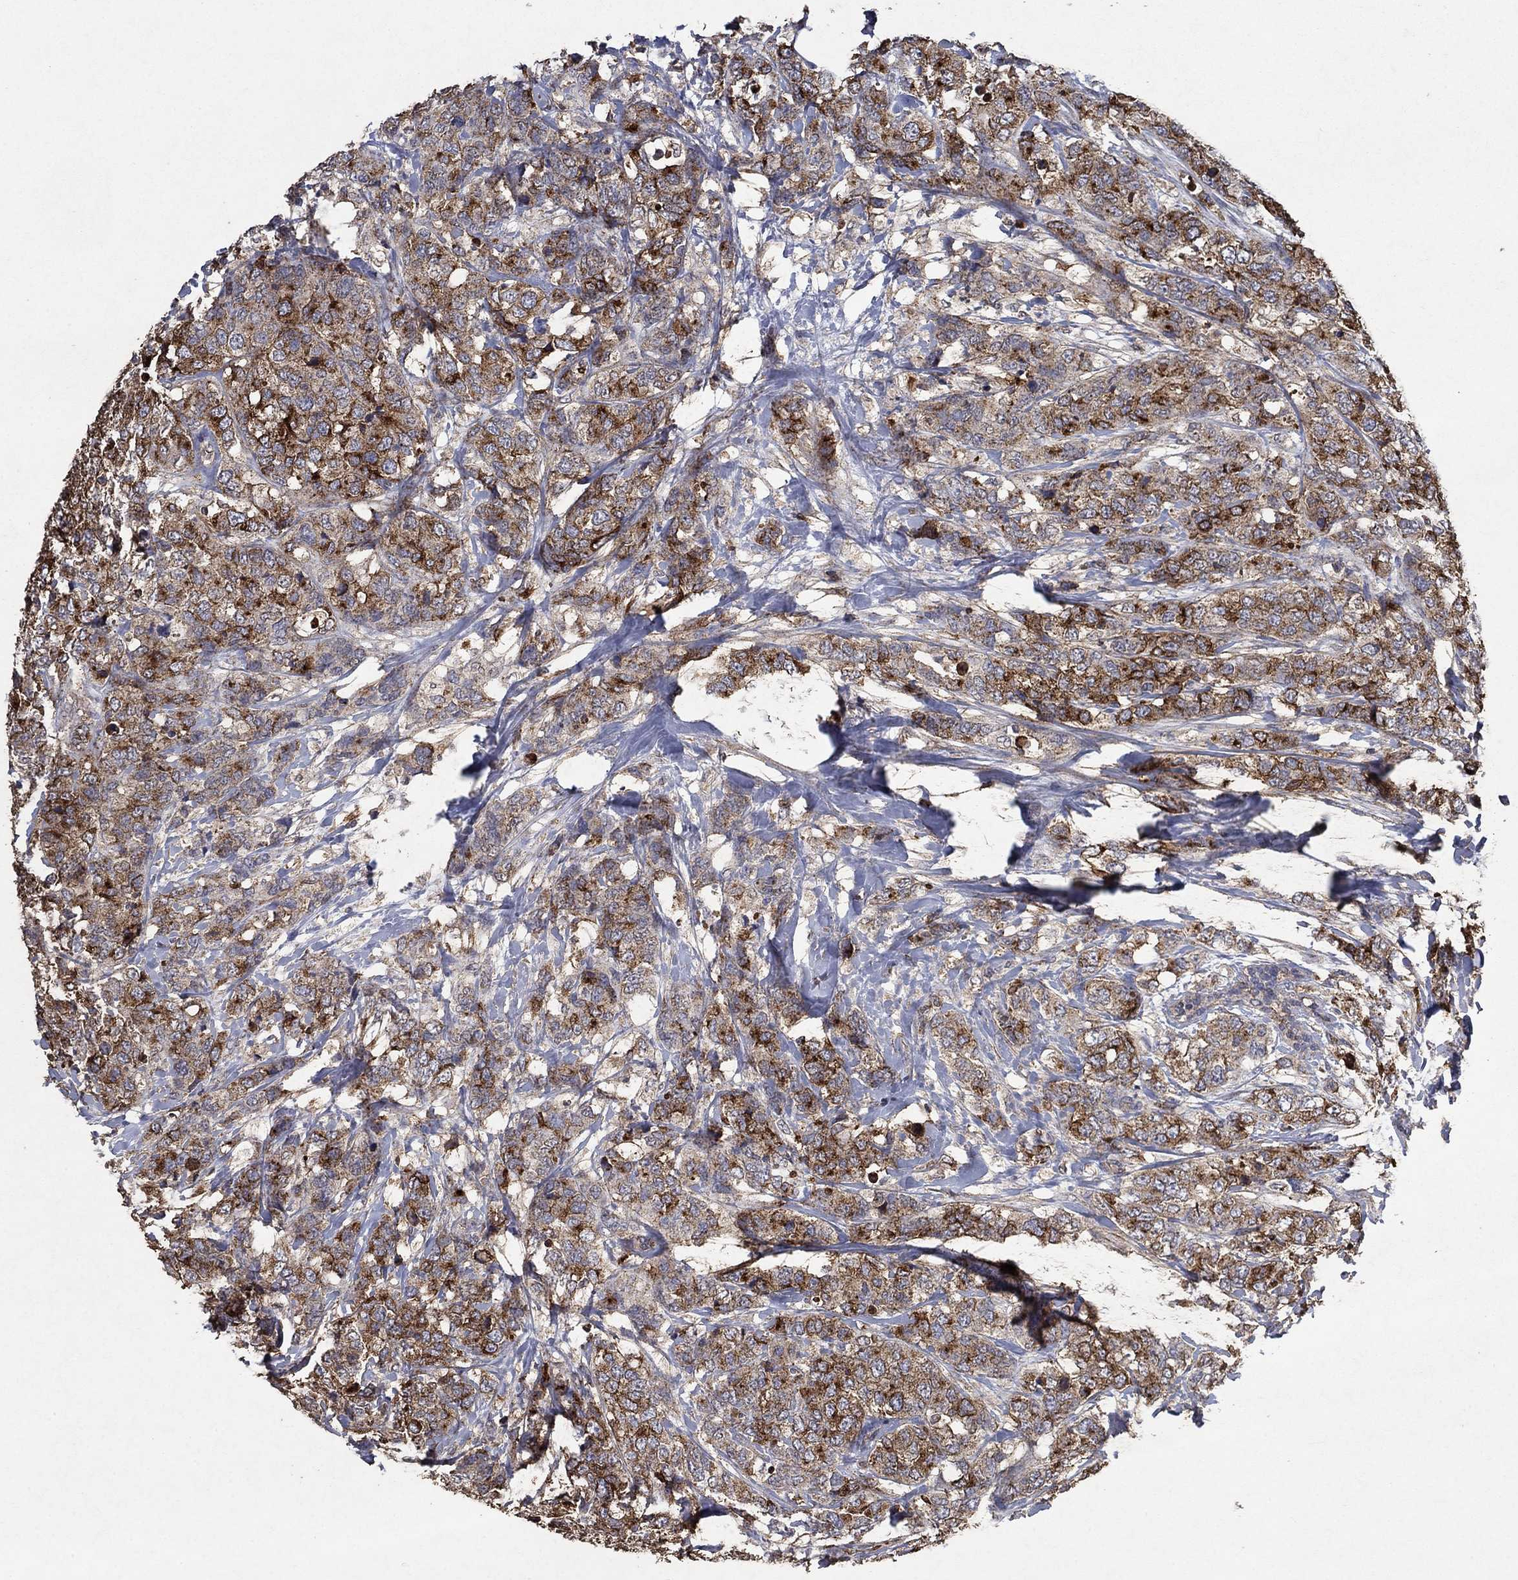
{"staining": {"intensity": "strong", "quantity": "25%-75%", "location": "cytoplasmic/membranous"}, "tissue": "breast cancer", "cell_type": "Tumor cells", "image_type": "cancer", "snomed": [{"axis": "morphology", "description": "Lobular carcinoma"}, {"axis": "topography", "description": "Breast"}], "caption": "An immunohistochemistry (IHC) micrograph of tumor tissue is shown. Protein staining in brown labels strong cytoplasmic/membranous positivity in breast cancer (lobular carcinoma) within tumor cells.", "gene": "CD24", "patient": {"sex": "female", "age": 59}}